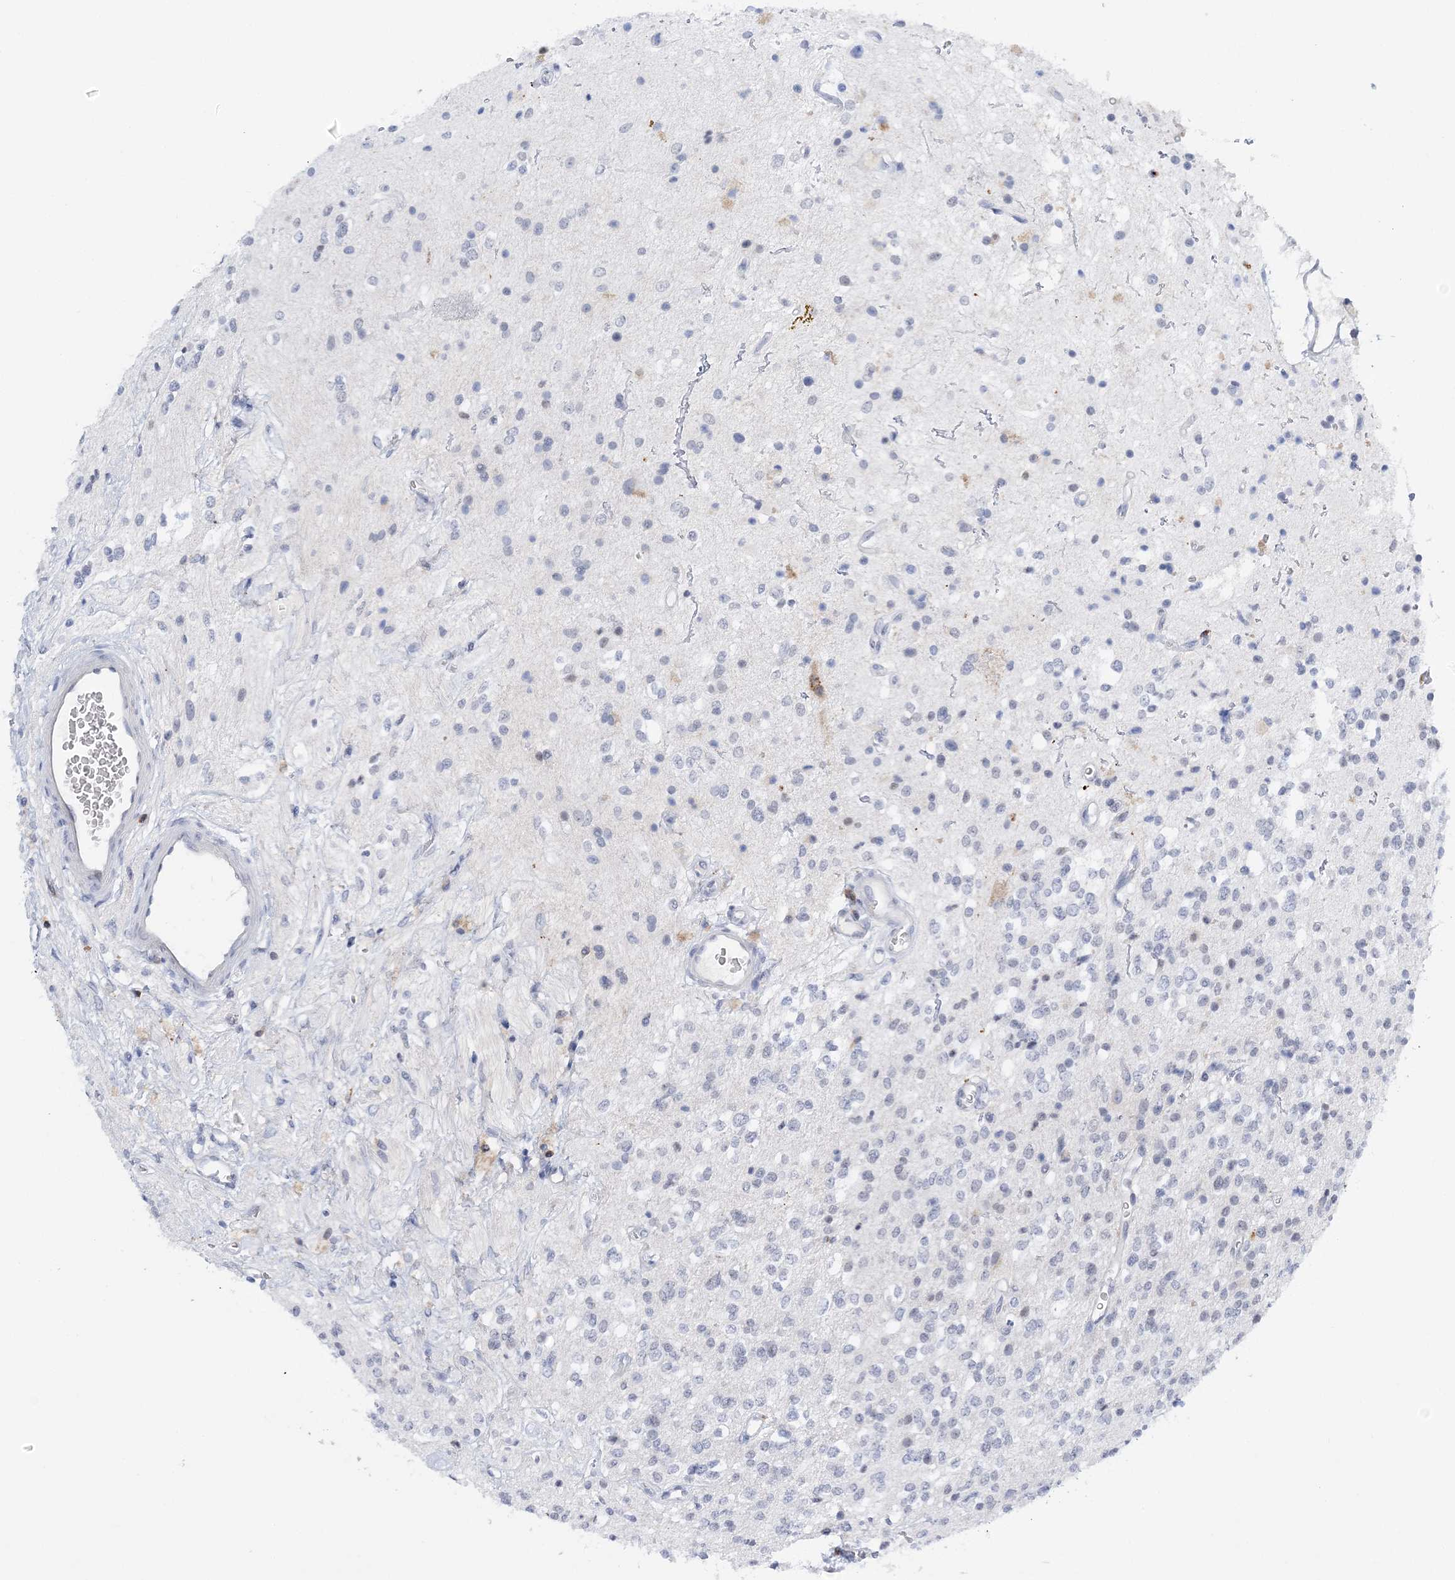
{"staining": {"intensity": "negative", "quantity": "none", "location": "none"}, "tissue": "glioma", "cell_type": "Tumor cells", "image_type": "cancer", "snomed": [{"axis": "morphology", "description": "Glioma, malignant, High grade"}, {"axis": "topography", "description": "Brain"}], "caption": "Immunohistochemistry (IHC) photomicrograph of glioma stained for a protein (brown), which displays no staining in tumor cells.", "gene": "PRMT9", "patient": {"sex": "male", "age": 34}}